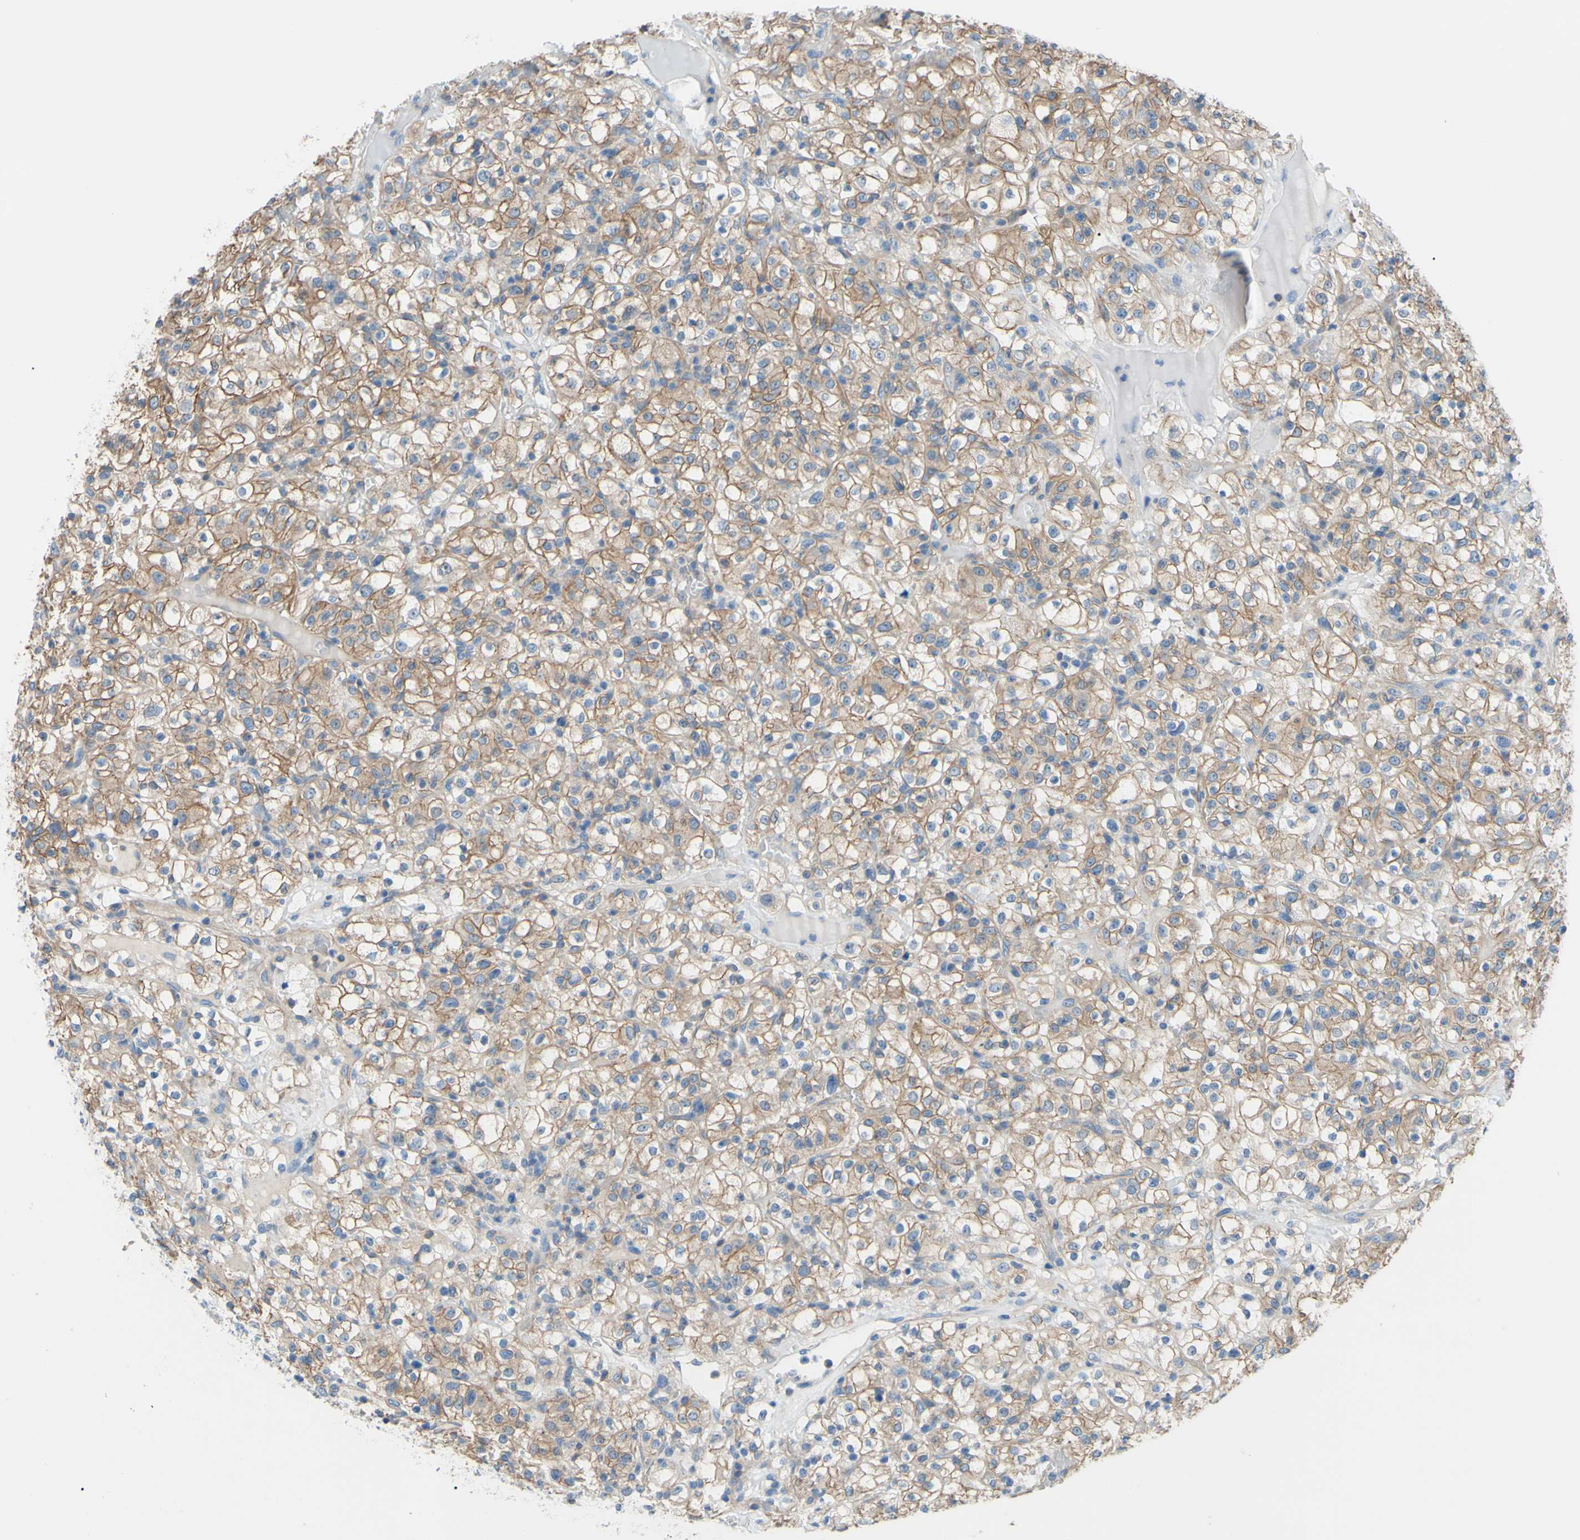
{"staining": {"intensity": "weak", "quantity": ">75%", "location": "cytoplasmic/membranous"}, "tissue": "renal cancer", "cell_type": "Tumor cells", "image_type": "cancer", "snomed": [{"axis": "morphology", "description": "Normal tissue, NOS"}, {"axis": "morphology", "description": "Adenocarcinoma, NOS"}, {"axis": "topography", "description": "Kidney"}], "caption": "Human renal cancer stained with a brown dye shows weak cytoplasmic/membranous positive expression in approximately >75% of tumor cells.", "gene": "ADD1", "patient": {"sex": "female", "age": 72}}